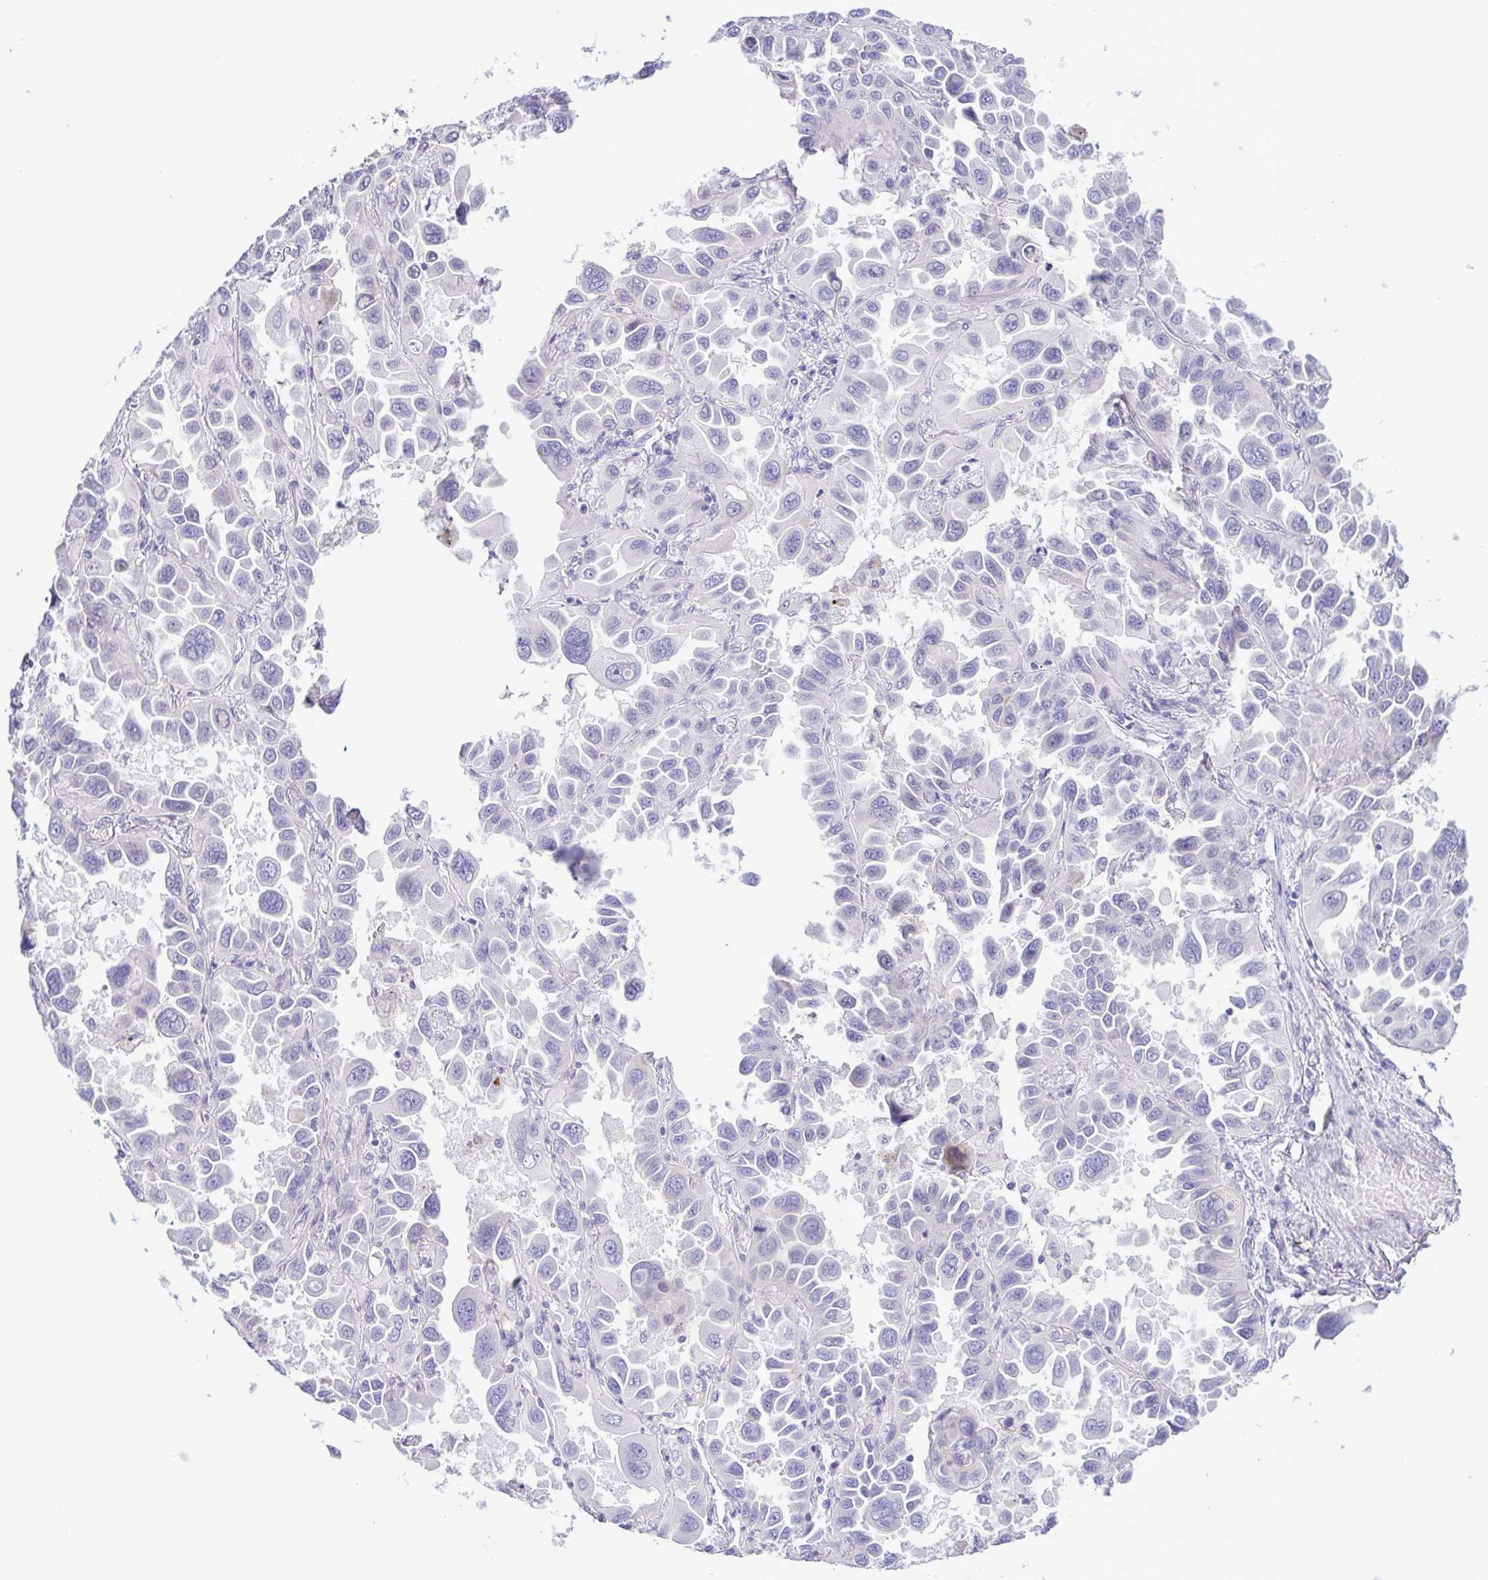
{"staining": {"intensity": "negative", "quantity": "none", "location": "none"}, "tissue": "lung cancer", "cell_type": "Tumor cells", "image_type": "cancer", "snomed": [{"axis": "morphology", "description": "Adenocarcinoma, NOS"}, {"axis": "topography", "description": "Lung"}], "caption": "This is an immunohistochemistry histopathology image of lung adenocarcinoma. There is no positivity in tumor cells.", "gene": "GABBR2", "patient": {"sex": "male", "age": 64}}